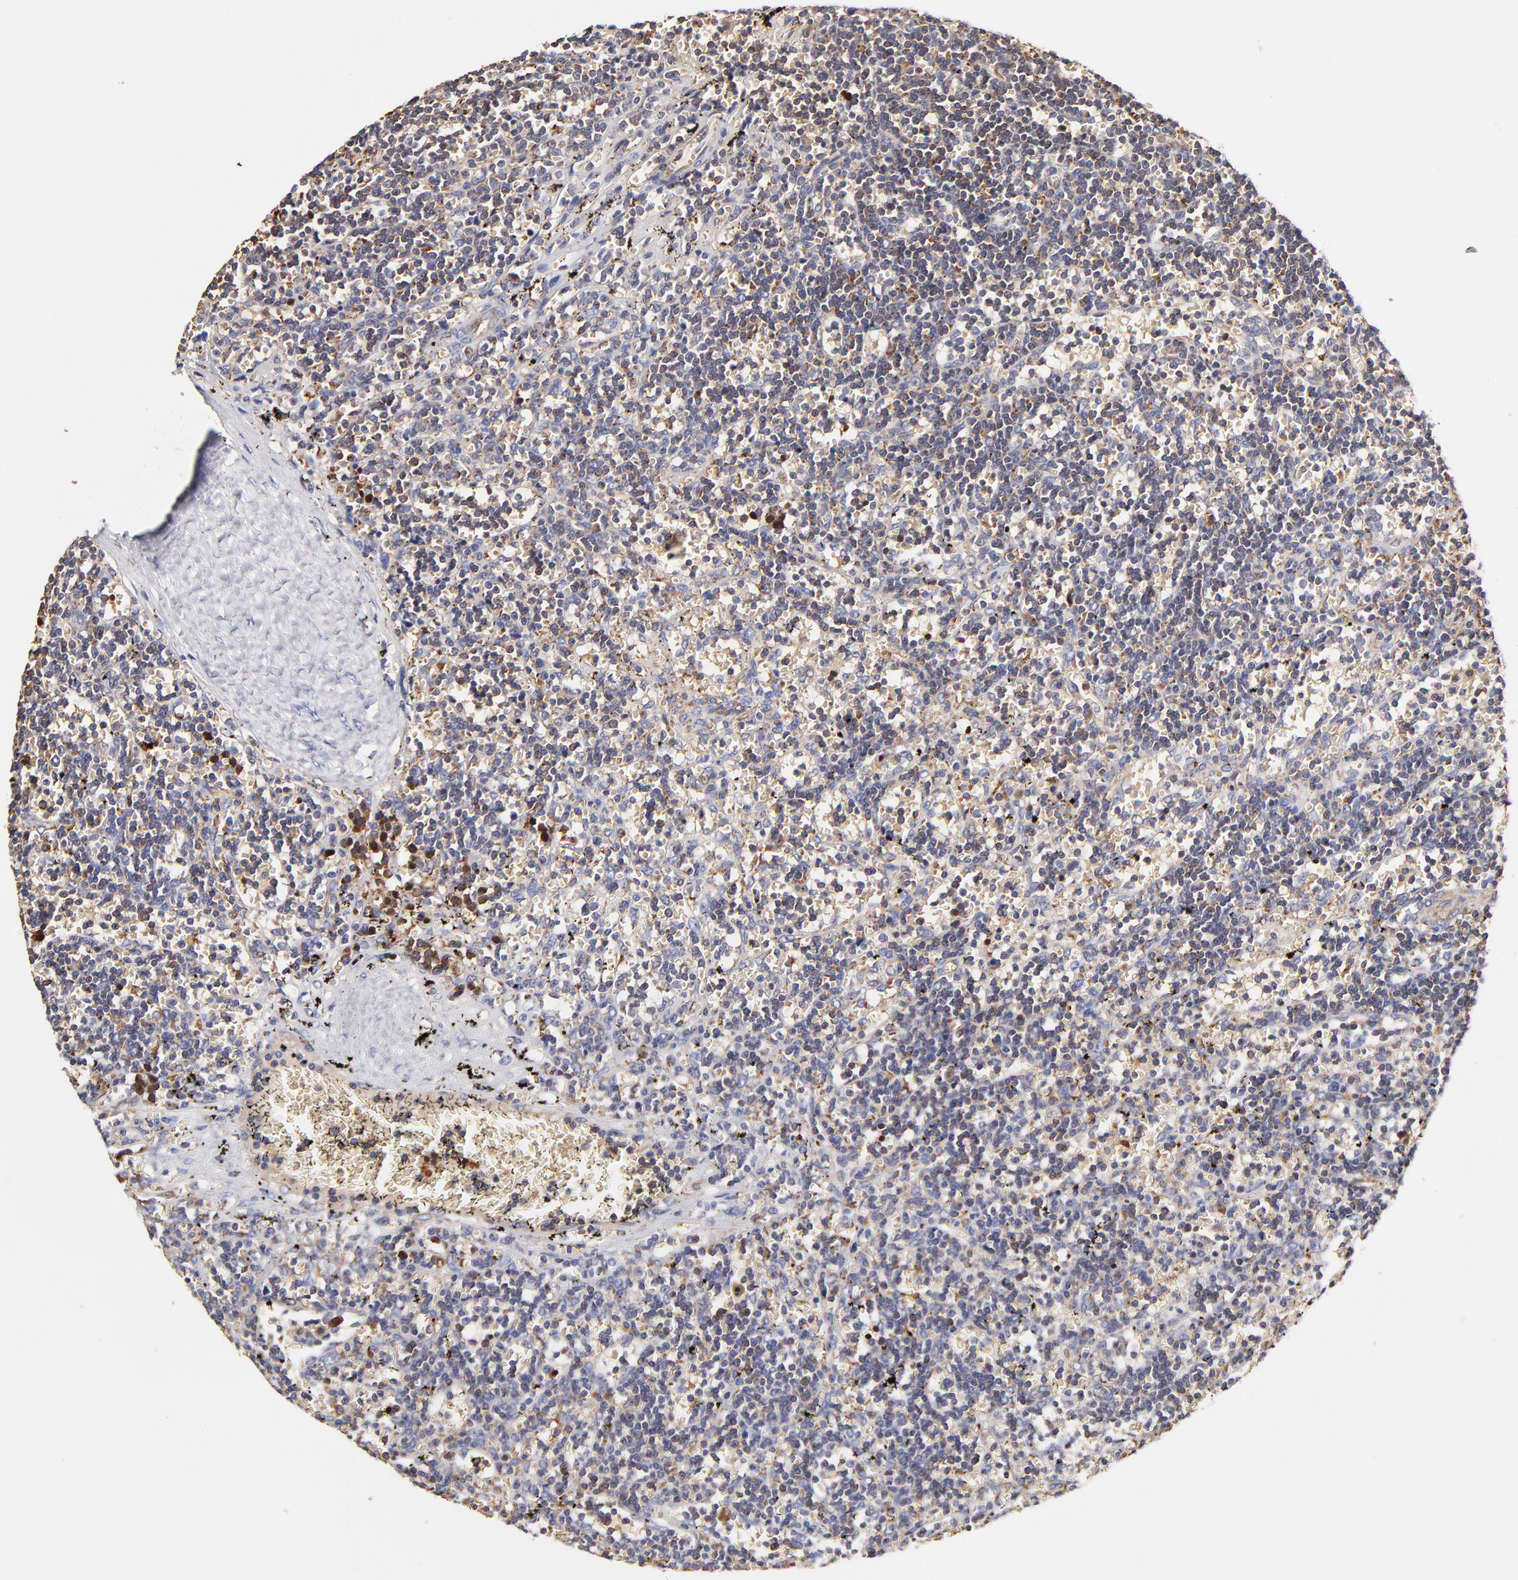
{"staining": {"intensity": "moderate", "quantity": ">75%", "location": "cytoplasmic/membranous"}, "tissue": "lymphoma", "cell_type": "Tumor cells", "image_type": "cancer", "snomed": [{"axis": "morphology", "description": "Malignant lymphoma, non-Hodgkin's type, Low grade"}, {"axis": "topography", "description": "Spleen"}], "caption": "Tumor cells show moderate cytoplasmic/membranous expression in approximately >75% of cells in lymphoma.", "gene": "CD2AP", "patient": {"sex": "male", "age": 60}}